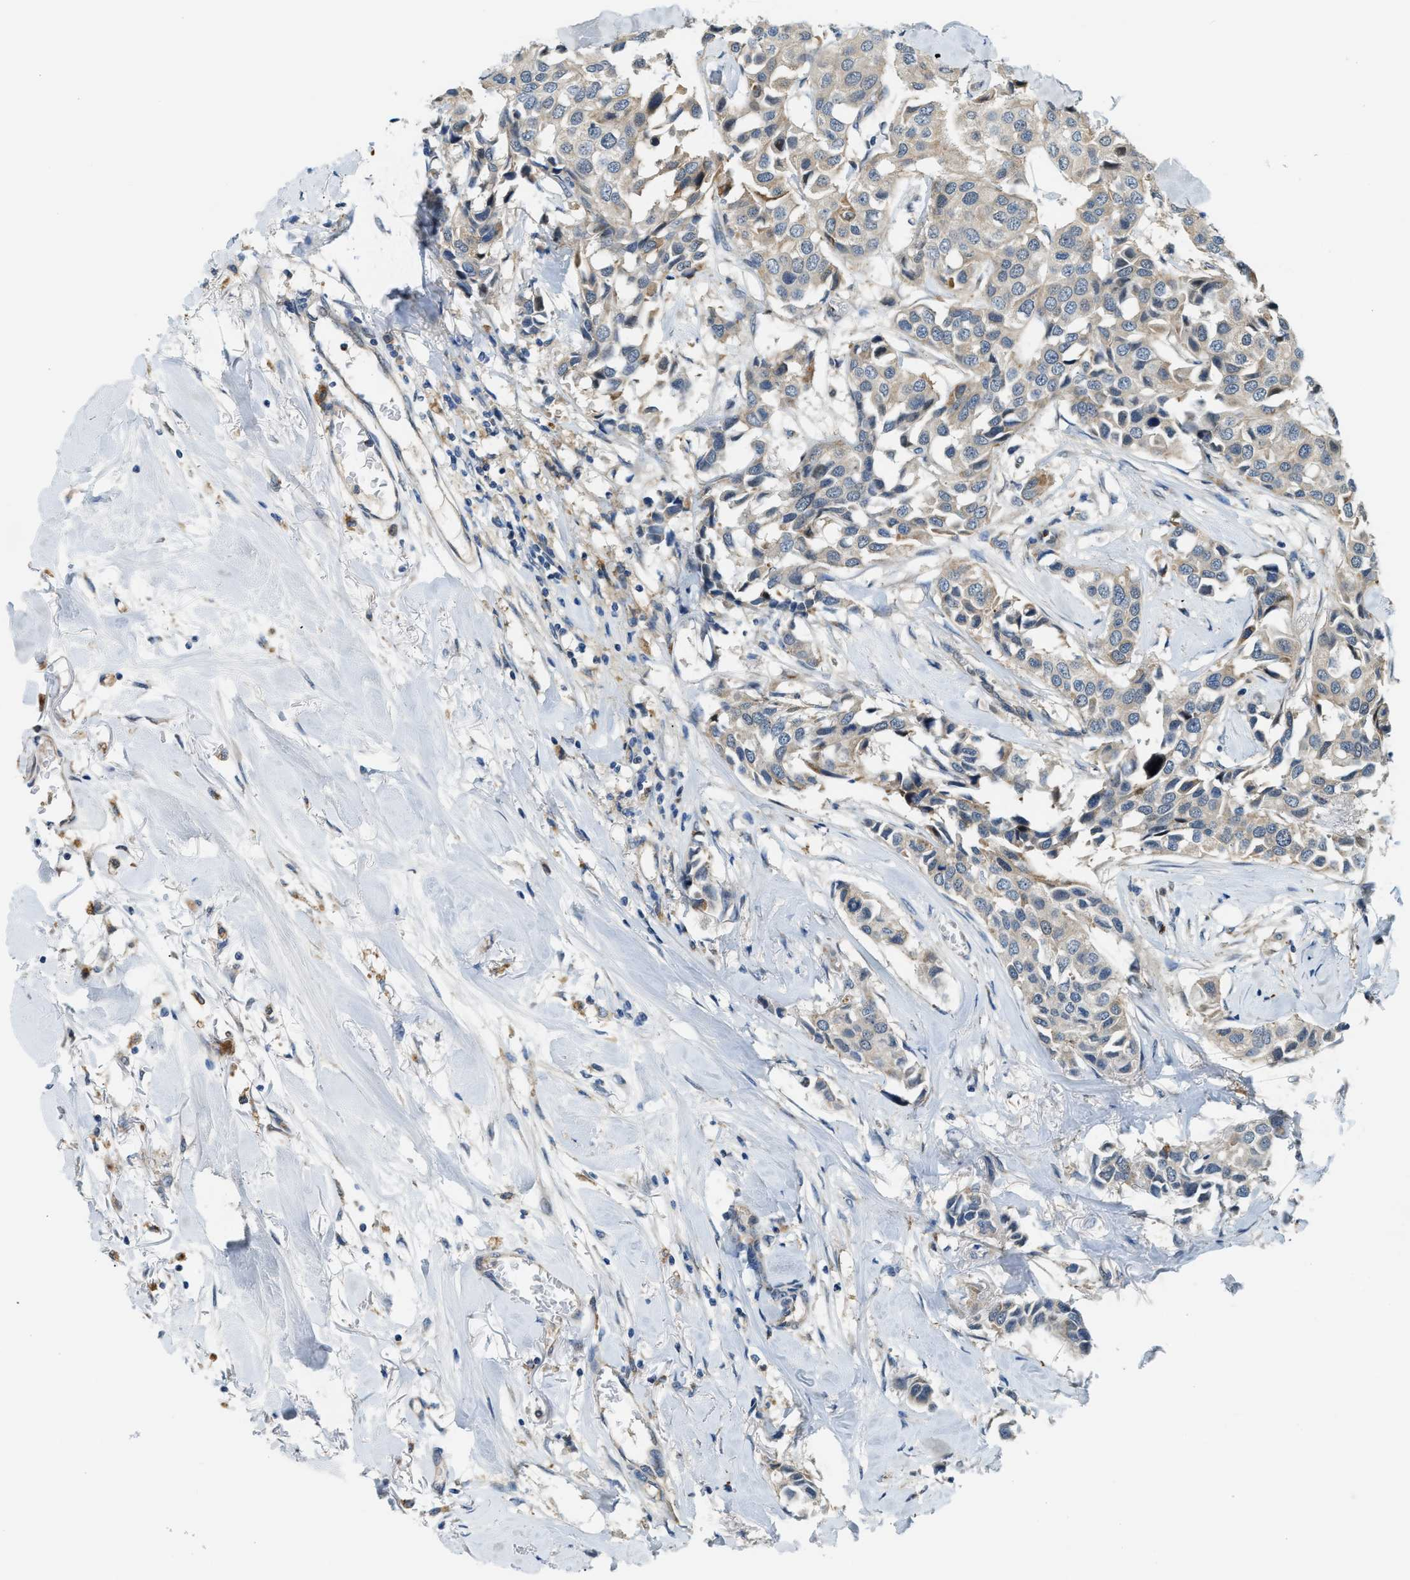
{"staining": {"intensity": "negative", "quantity": "none", "location": "none"}, "tissue": "breast cancer", "cell_type": "Tumor cells", "image_type": "cancer", "snomed": [{"axis": "morphology", "description": "Duct carcinoma"}, {"axis": "topography", "description": "Breast"}], "caption": "Photomicrograph shows no significant protein expression in tumor cells of infiltrating ductal carcinoma (breast). The staining was performed using DAB to visualize the protein expression in brown, while the nuclei were stained in blue with hematoxylin (Magnification: 20x).", "gene": "STARD3NL", "patient": {"sex": "female", "age": 80}}